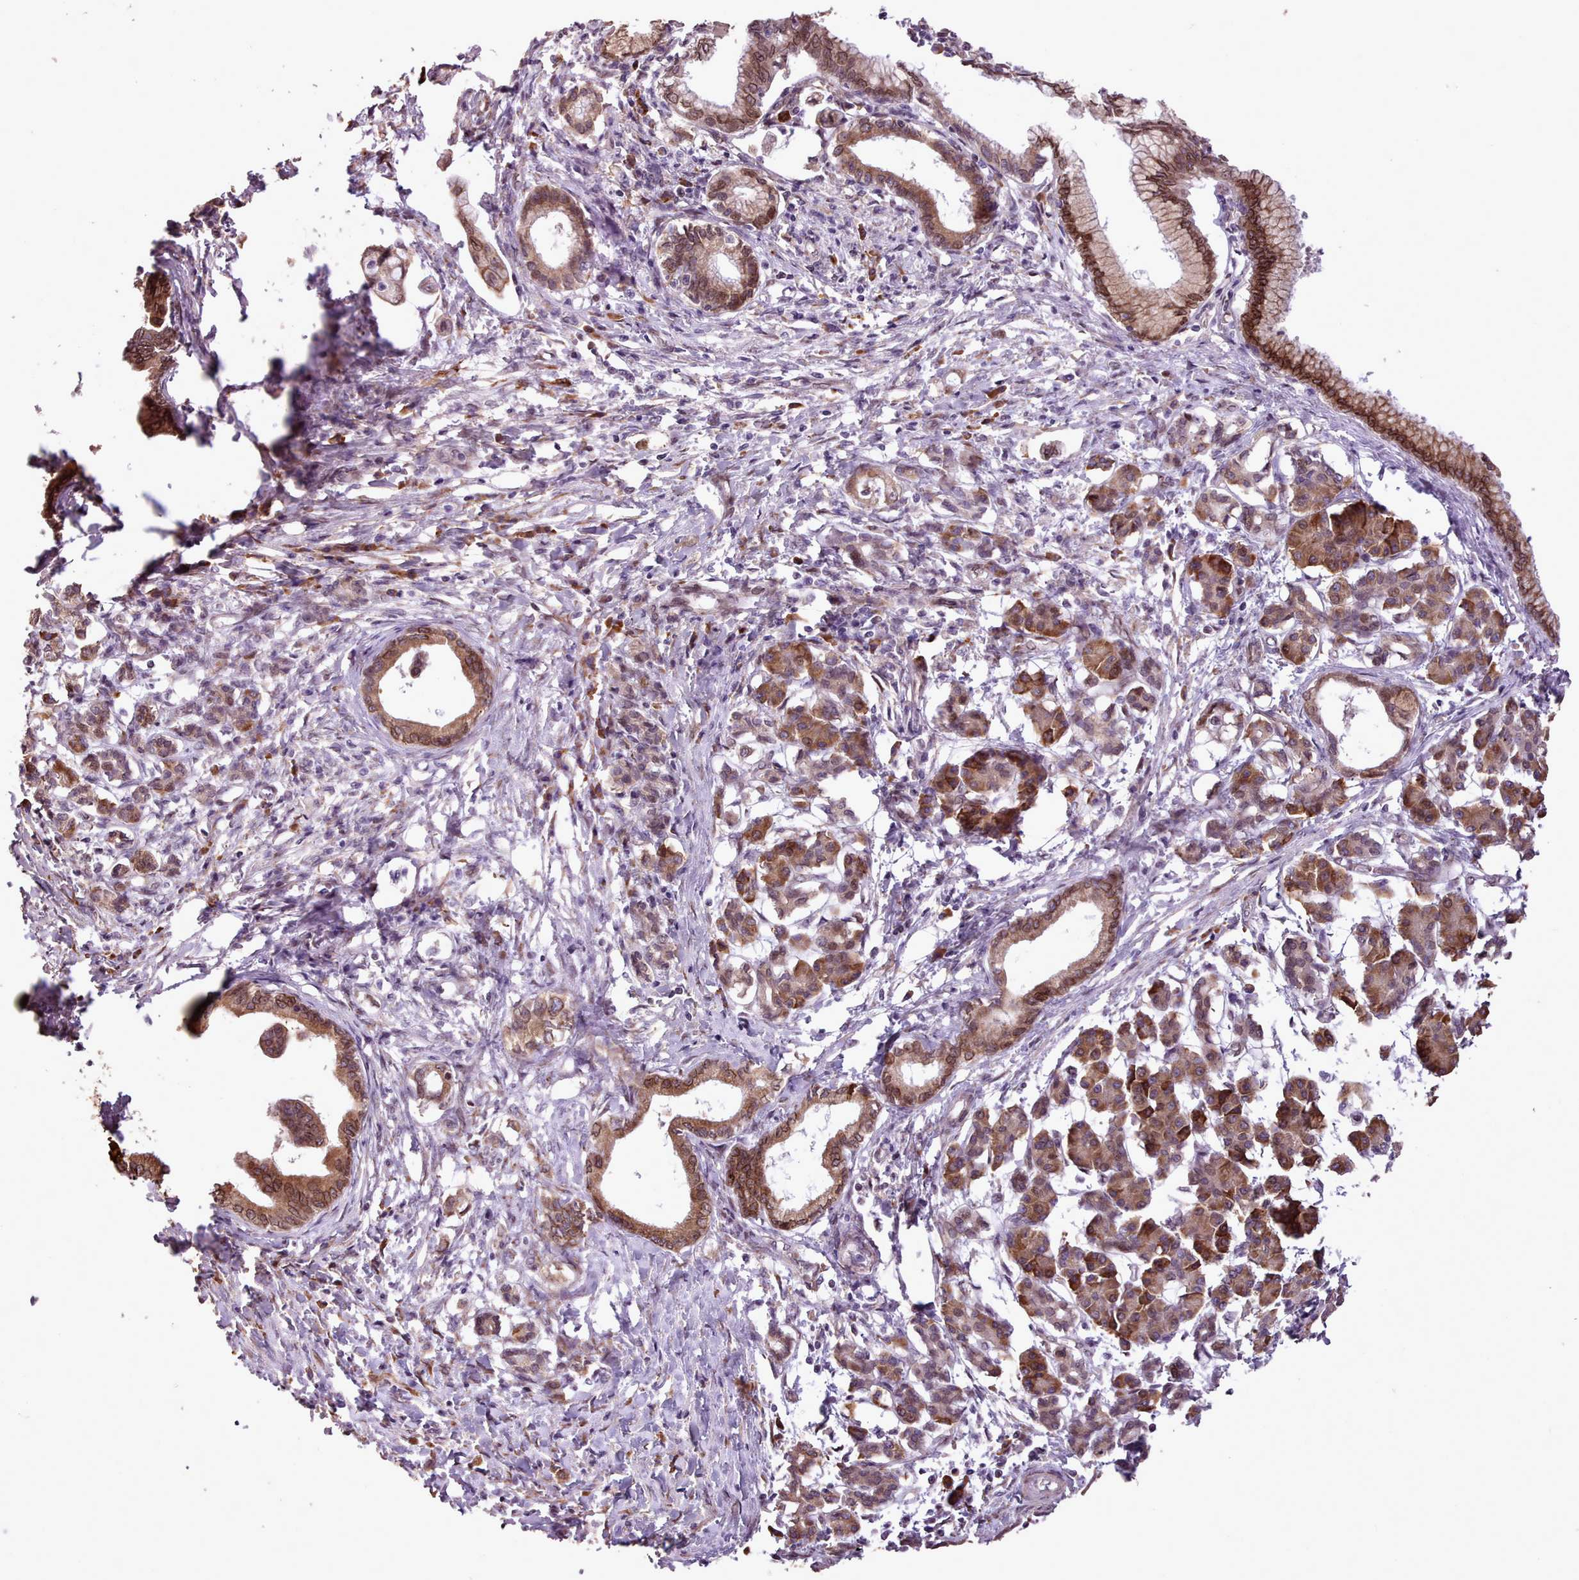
{"staining": {"intensity": "moderate", "quantity": ">75%", "location": "cytoplasmic/membranous,nuclear"}, "tissue": "pancreatic cancer", "cell_type": "Tumor cells", "image_type": "cancer", "snomed": [{"axis": "morphology", "description": "Adenocarcinoma, NOS"}, {"axis": "topography", "description": "Pancreas"}], "caption": "Tumor cells display medium levels of moderate cytoplasmic/membranous and nuclear expression in approximately >75% of cells in human pancreatic cancer.", "gene": "CABP1", "patient": {"sex": "female", "age": 55}}